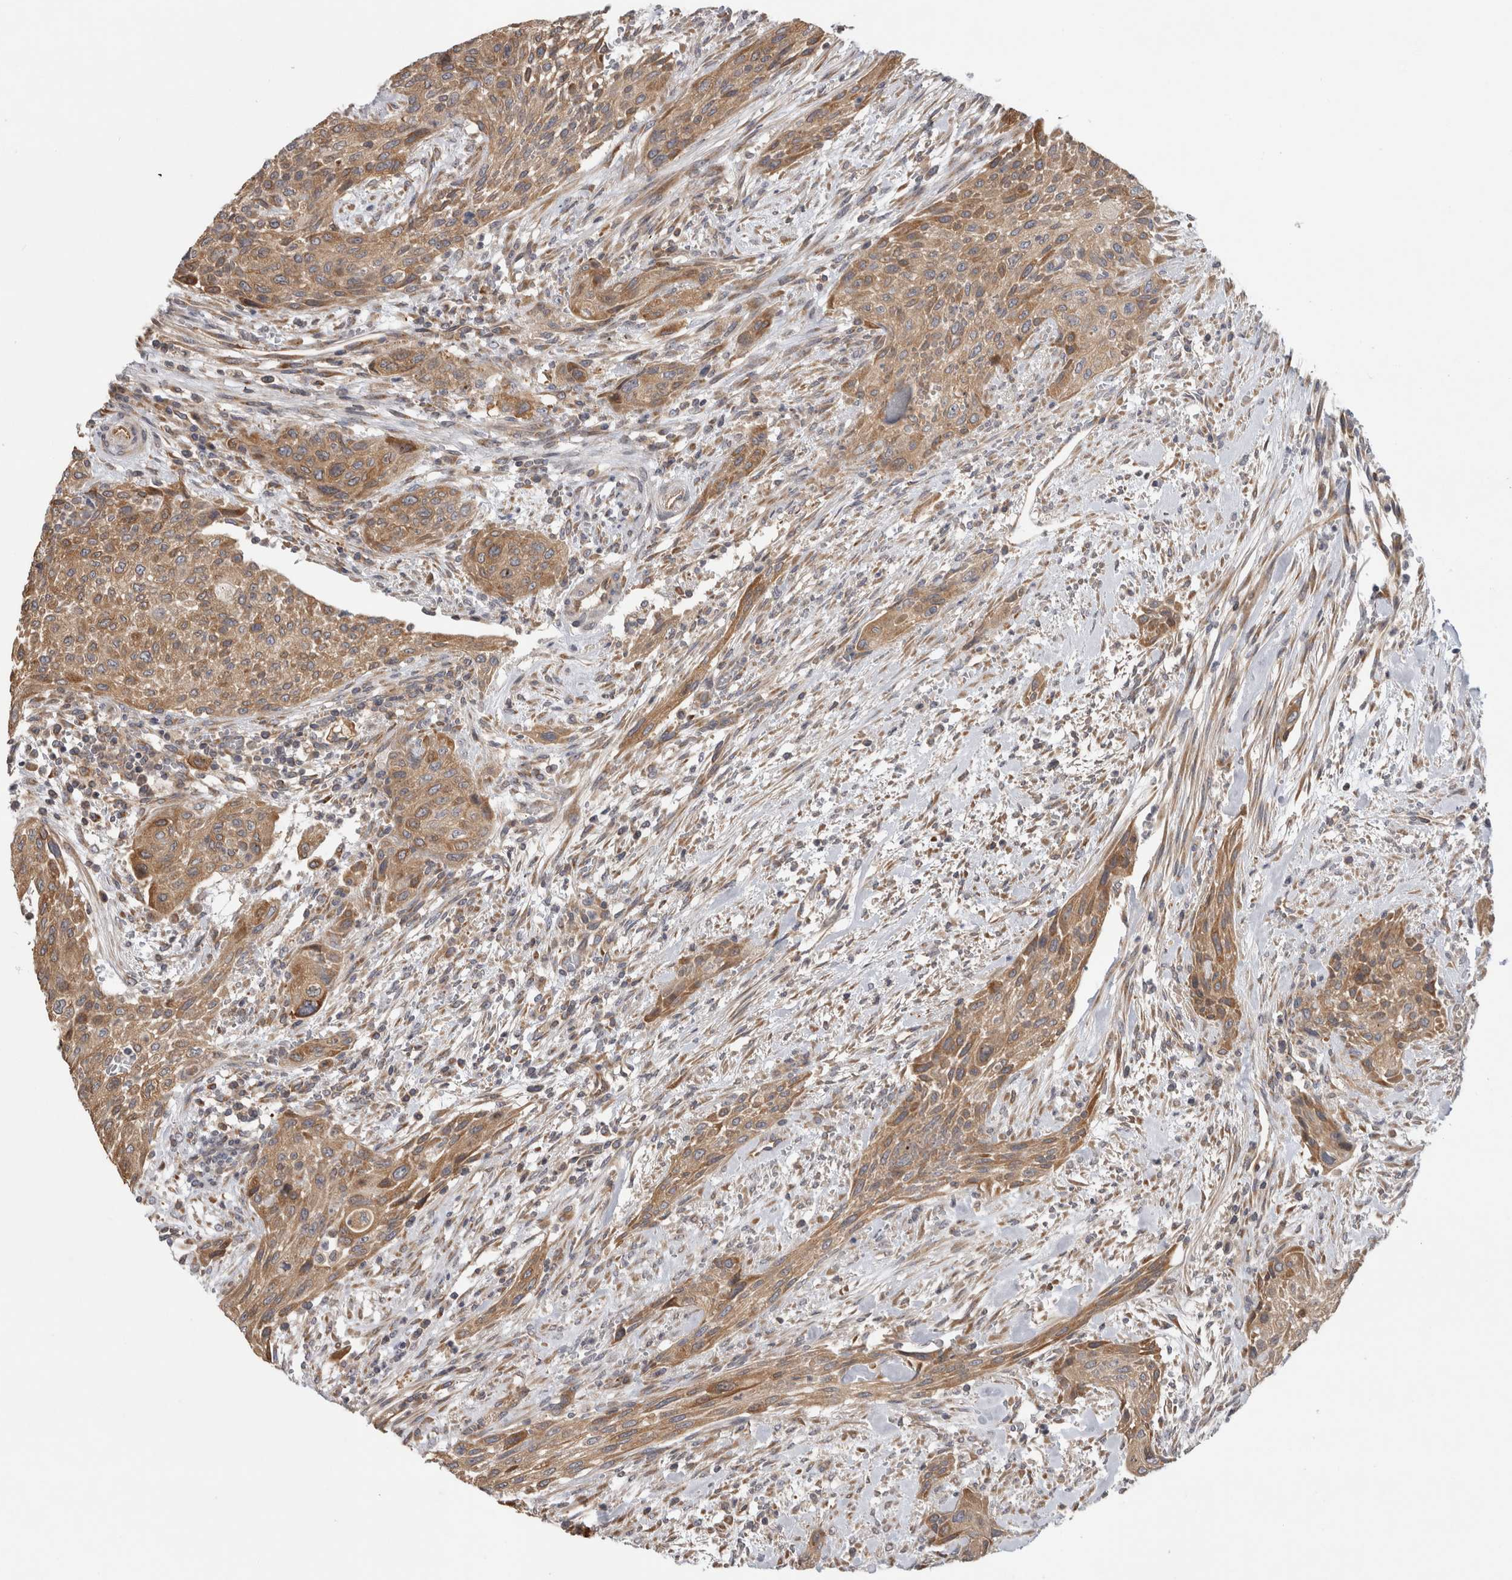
{"staining": {"intensity": "moderate", "quantity": ">75%", "location": "cytoplasmic/membranous"}, "tissue": "urothelial cancer", "cell_type": "Tumor cells", "image_type": "cancer", "snomed": [{"axis": "morphology", "description": "Urothelial carcinoma, Low grade"}, {"axis": "morphology", "description": "Urothelial carcinoma, High grade"}, {"axis": "topography", "description": "Urinary bladder"}], "caption": "High-power microscopy captured an immunohistochemistry (IHC) histopathology image of high-grade urothelial carcinoma, revealing moderate cytoplasmic/membranous expression in about >75% of tumor cells.", "gene": "PARP6", "patient": {"sex": "male", "age": 35}}